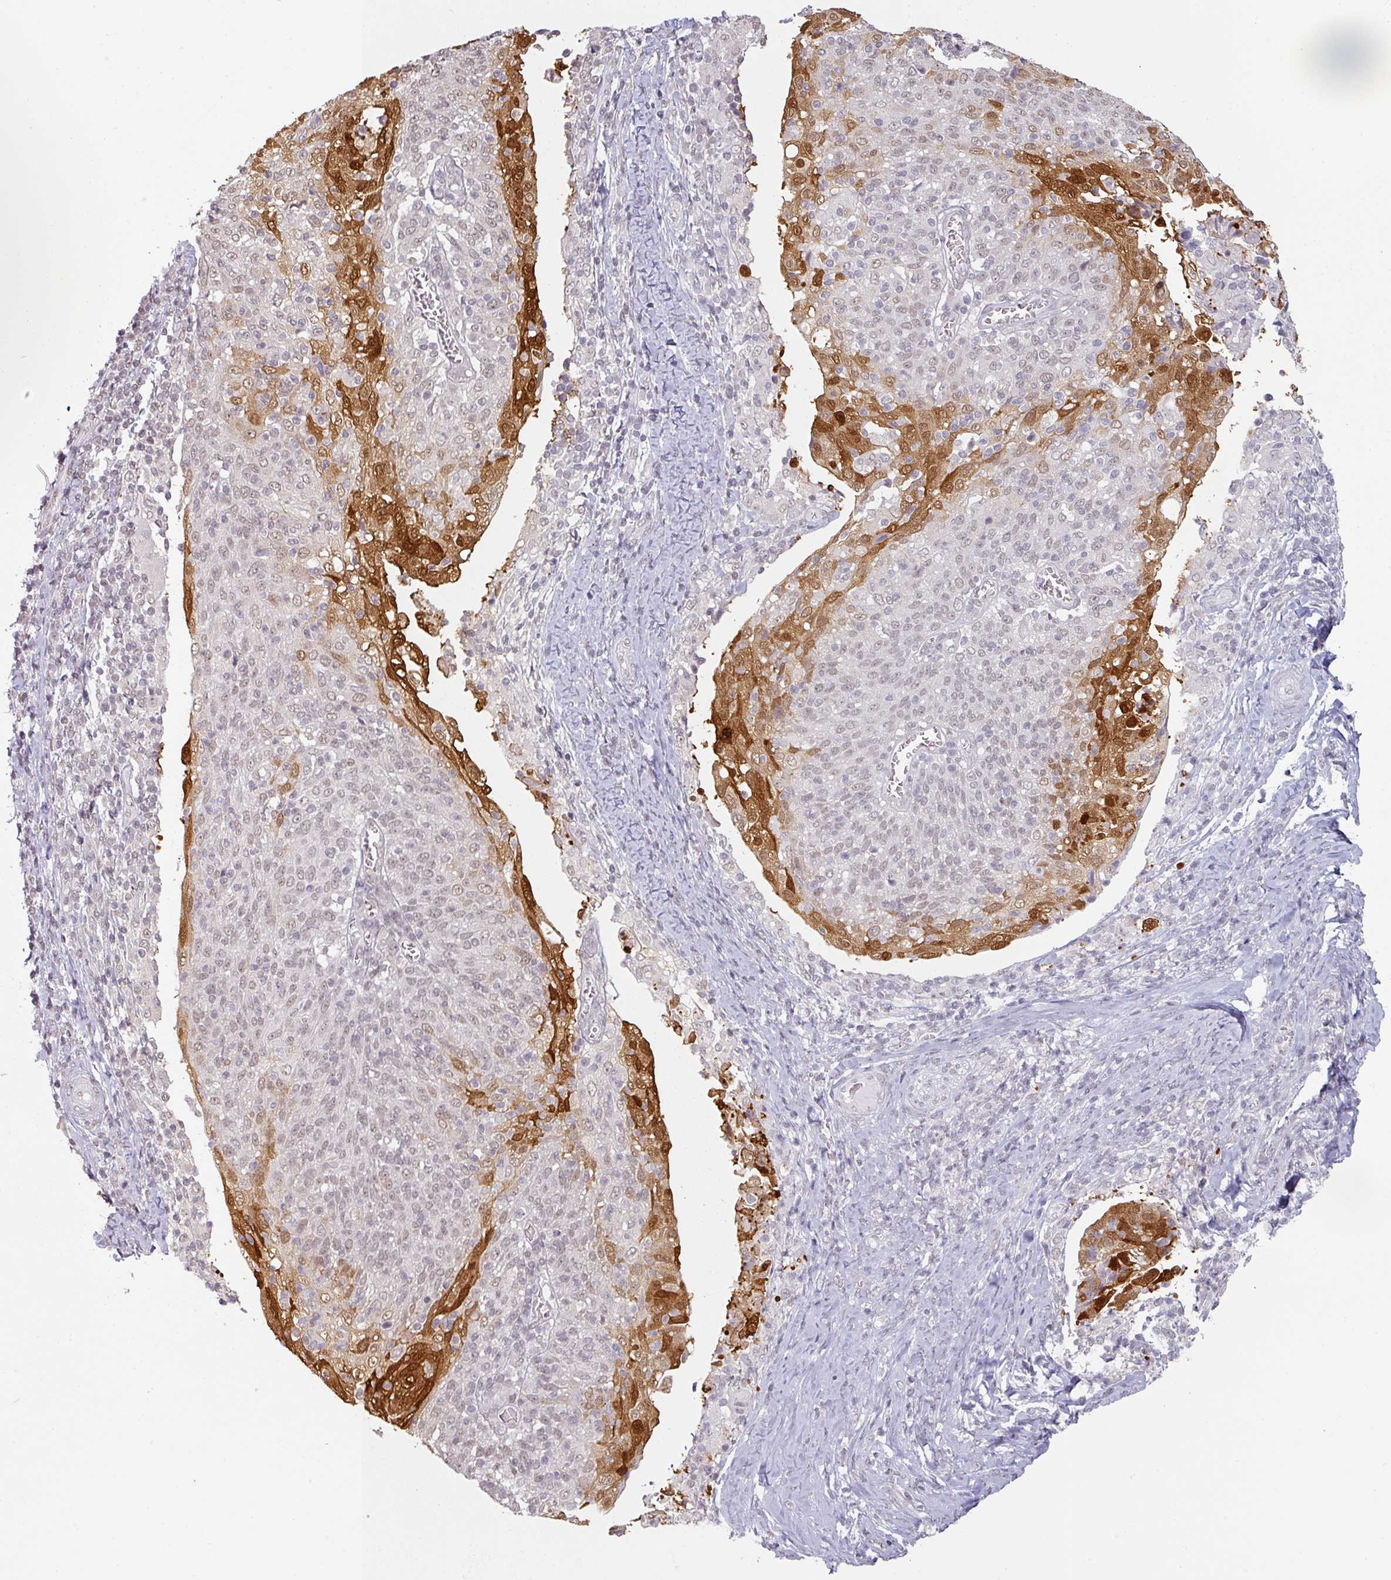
{"staining": {"intensity": "strong", "quantity": "<25%", "location": "cytoplasmic/membranous,nuclear"}, "tissue": "cervical cancer", "cell_type": "Tumor cells", "image_type": "cancer", "snomed": [{"axis": "morphology", "description": "Squamous cell carcinoma, NOS"}, {"axis": "topography", "description": "Cervix"}], "caption": "Strong cytoplasmic/membranous and nuclear staining is appreciated in about <25% of tumor cells in cervical cancer. Immunohistochemistry (ihc) stains the protein of interest in brown and the nuclei are stained blue.", "gene": "SPRR1A", "patient": {"sex": "female", "age": 52}}